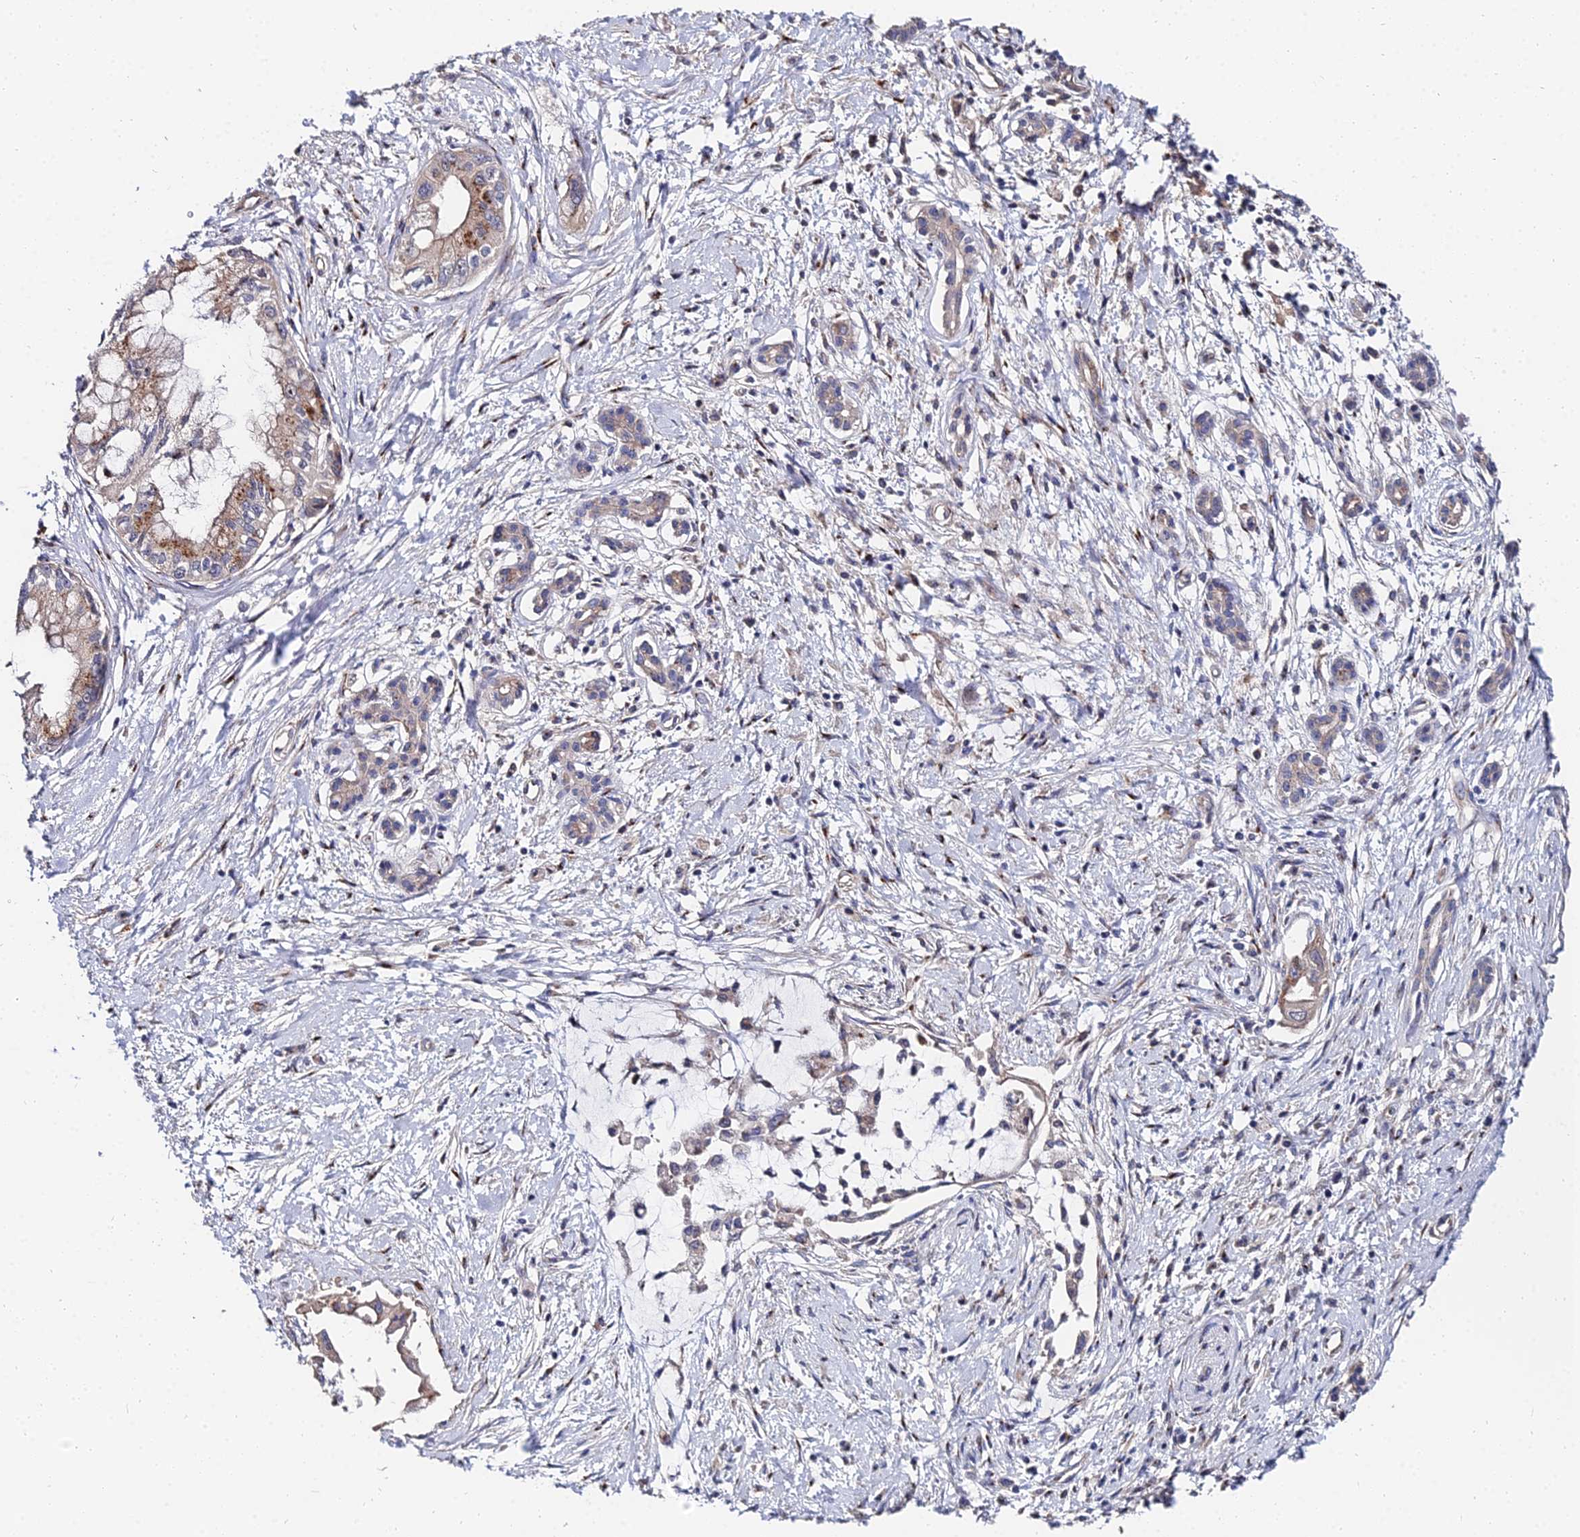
{"staining": {"intensity": "moderate", "quantity": ">75%", "location": "cytoplasmic/membranous"}, "tissue": "pancreatic cancer", "cell_type": "Tumor cells", "image_type": "cancer", "snomed": [{"axis": "morphology", "description": "Adenocarcinoma, NOS"}, {"axis": "topography", "description": "Pancreas"}], "caption": "Immunohistochemistry (IHC) (DAB (3,3'-diaminobenzidine)) staining of pancreatic cancer (adenocarcinoma) exhibits moderate cytoplasmic/membranous protein positivity in approximately >75% of tumor cells.", "gene": "BORCS8", "patient": {"sex": "male", "age": 46}}